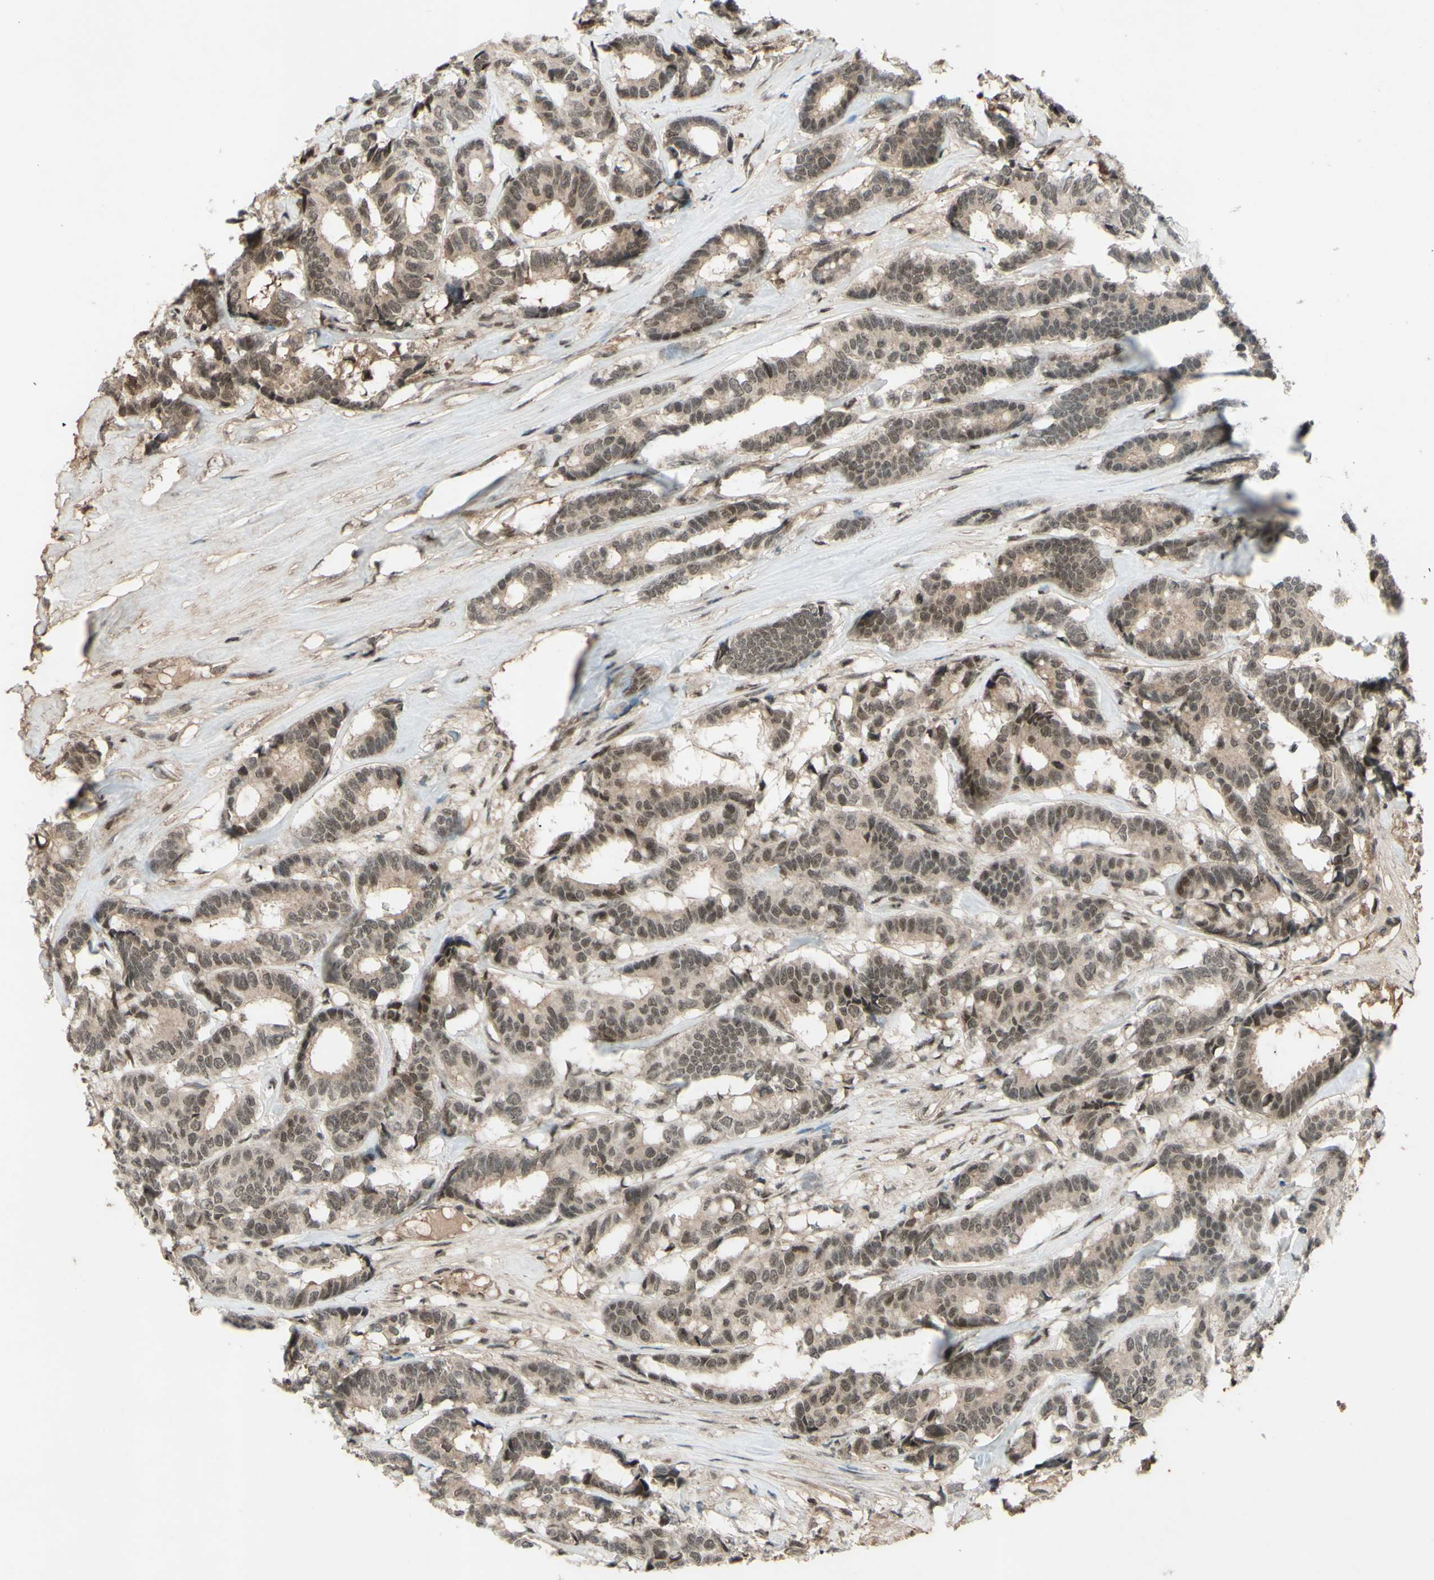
{"staining": {"intensity": "weak", "quantity": ">75%", "location": "cytoplasmic/membranous,nuclear"}, "tissue": "breast cancer", "cell_type": "Tumor cells", "image_type": "cancer", "snomed": [{"axis": "morphology", "description": "Duct carcinoma"}, {"axis": "topography", "description": "Breast"}], "caption": "Approximately >75% of tumor cells in human intraductal carcinoma (breast) show weak cytoplasmic/membranous and nuclear protein positivity as visualized by brown immunohistochemical staining.", "gene": "SNW1", "patient": {"sex": "female", "age": 87}}